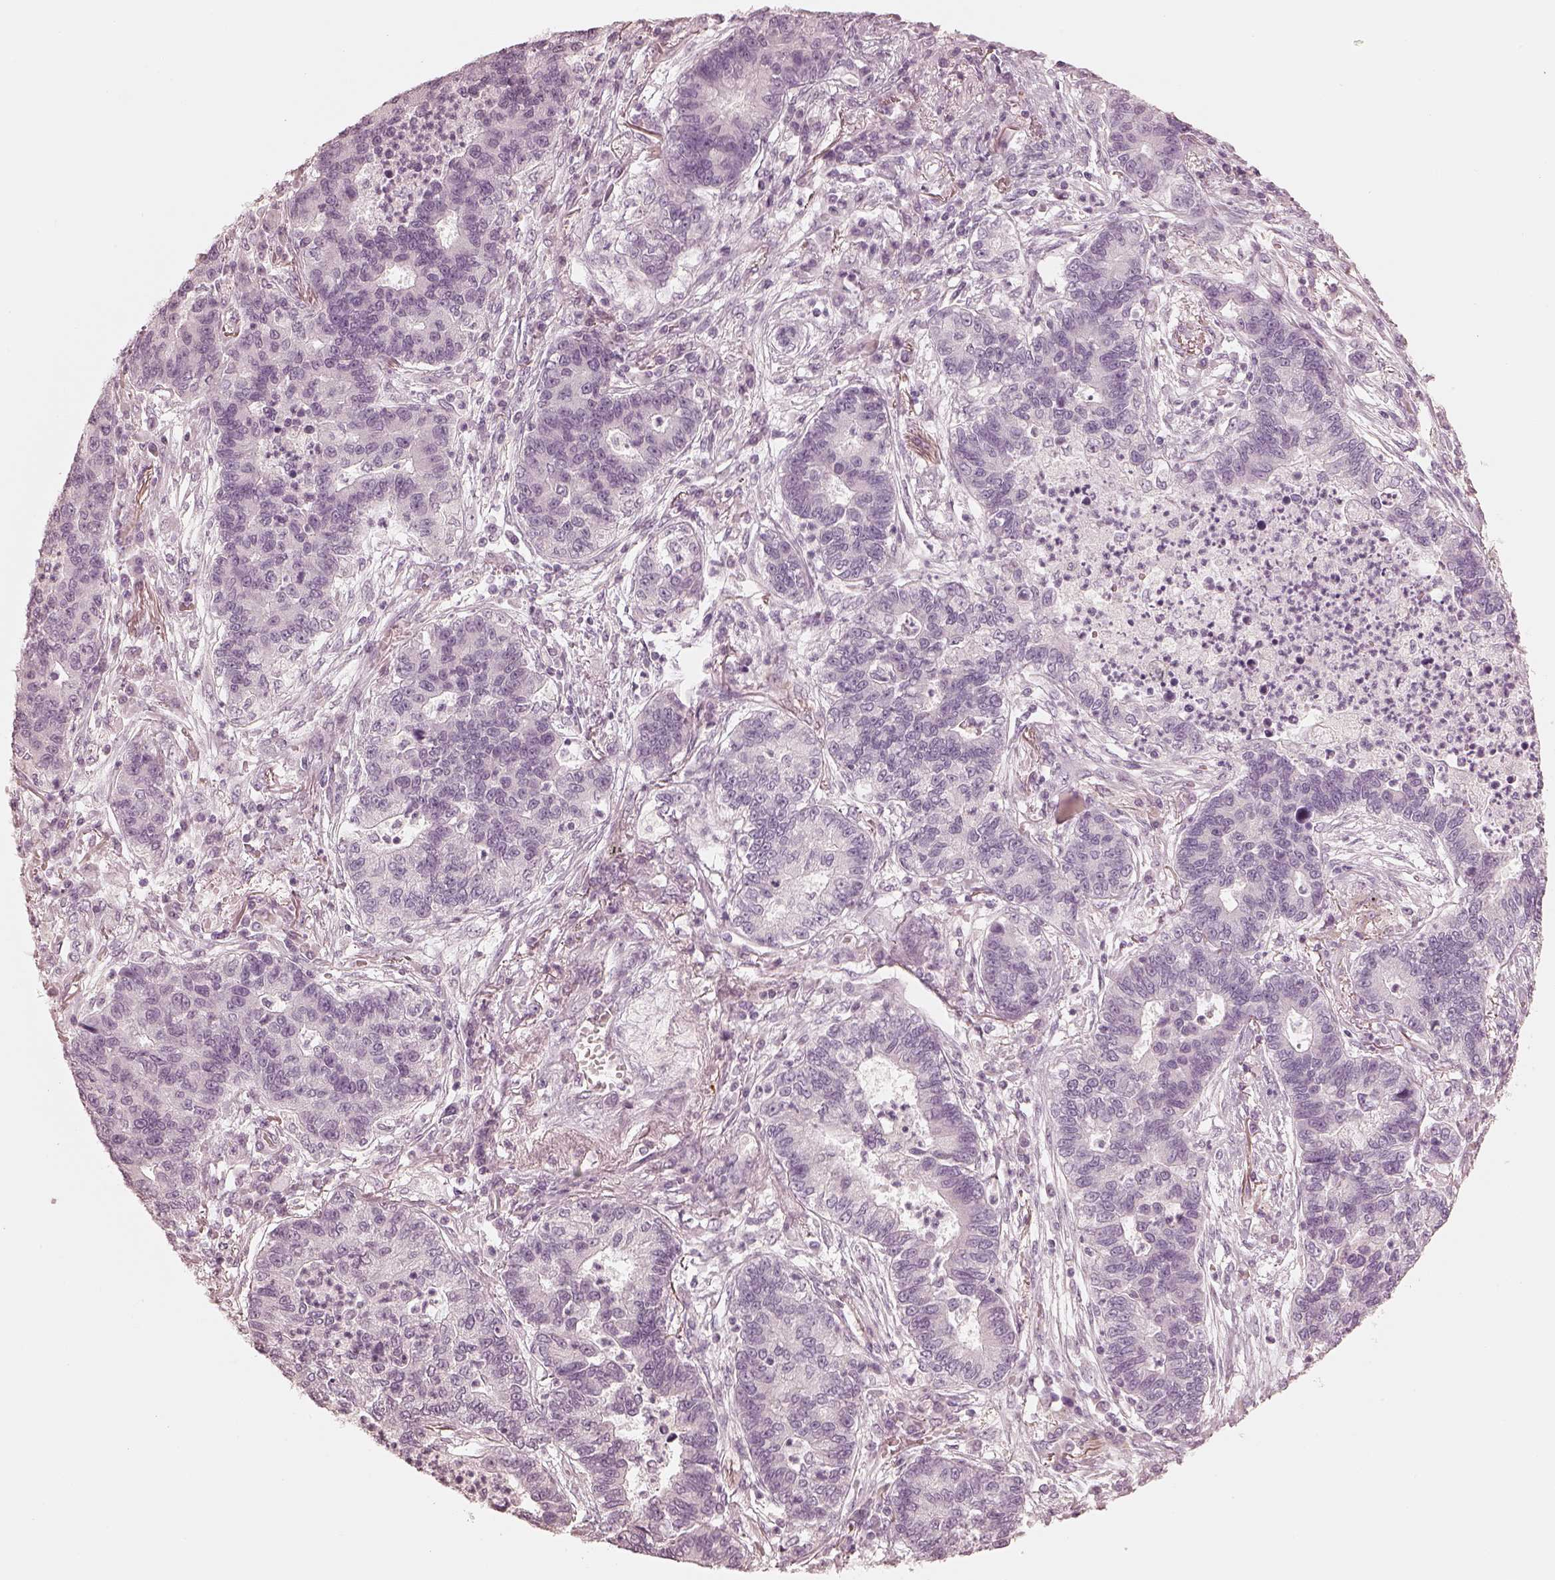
{"staining": {"intensity": "negative", "quantity": "none", "location": "none"}, "tissue": "lung cancer", "cell_type": "Tumor cells", "image_type": "cancer", "snomed": [{"axis": "morphology", "description": "Adenocarcinoma, NOS"}, {"axis": "topography", "description": "Lung"}], "caption": "Immunohistochemical staining of human adenocarcinoma (lung) demonstrates no significant staining in tumor cells.", "gene": "CALR3", "patient": {"sex": "female", "age": 57}}